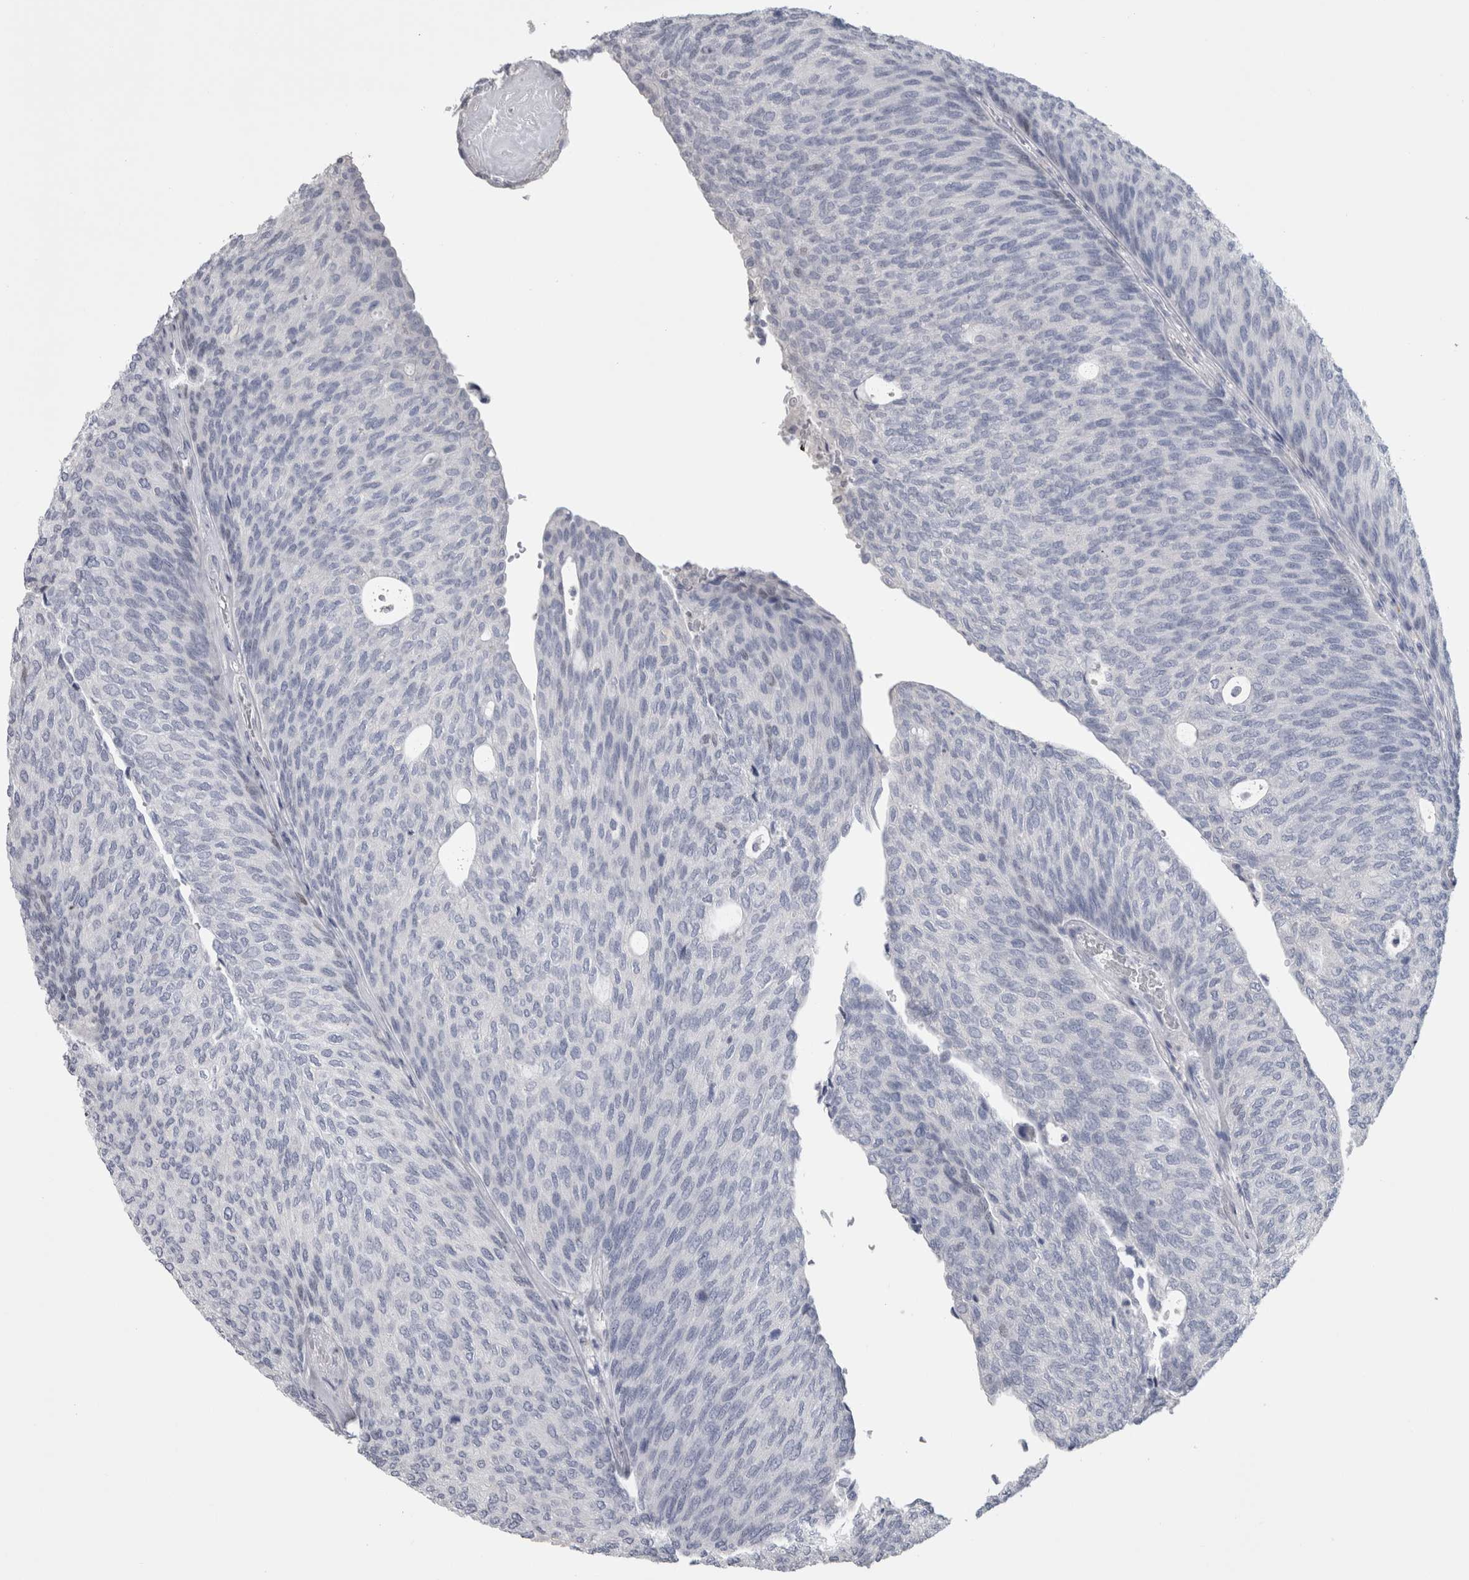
{"staining": {"intensity": "negative", "quantity": "none", "location": "none"}, "tissue": "urothelial cancer", "cell_type": "Tumor cells", "image_type": "cancer", "snomed": [{"axis": "morphology", "description": "Urothelial carcinoma, Low grade"}, {"axis": "topography", "description": "Urinary bladder"}], "caption": "High power microscopy photomicrograph of an IHC histopathology image of low-grade urothelial carcinoma, revealing no significant positivity in tumor cells.", "gene": "IL33", "patient": {"sex": "female", "age": 79}}